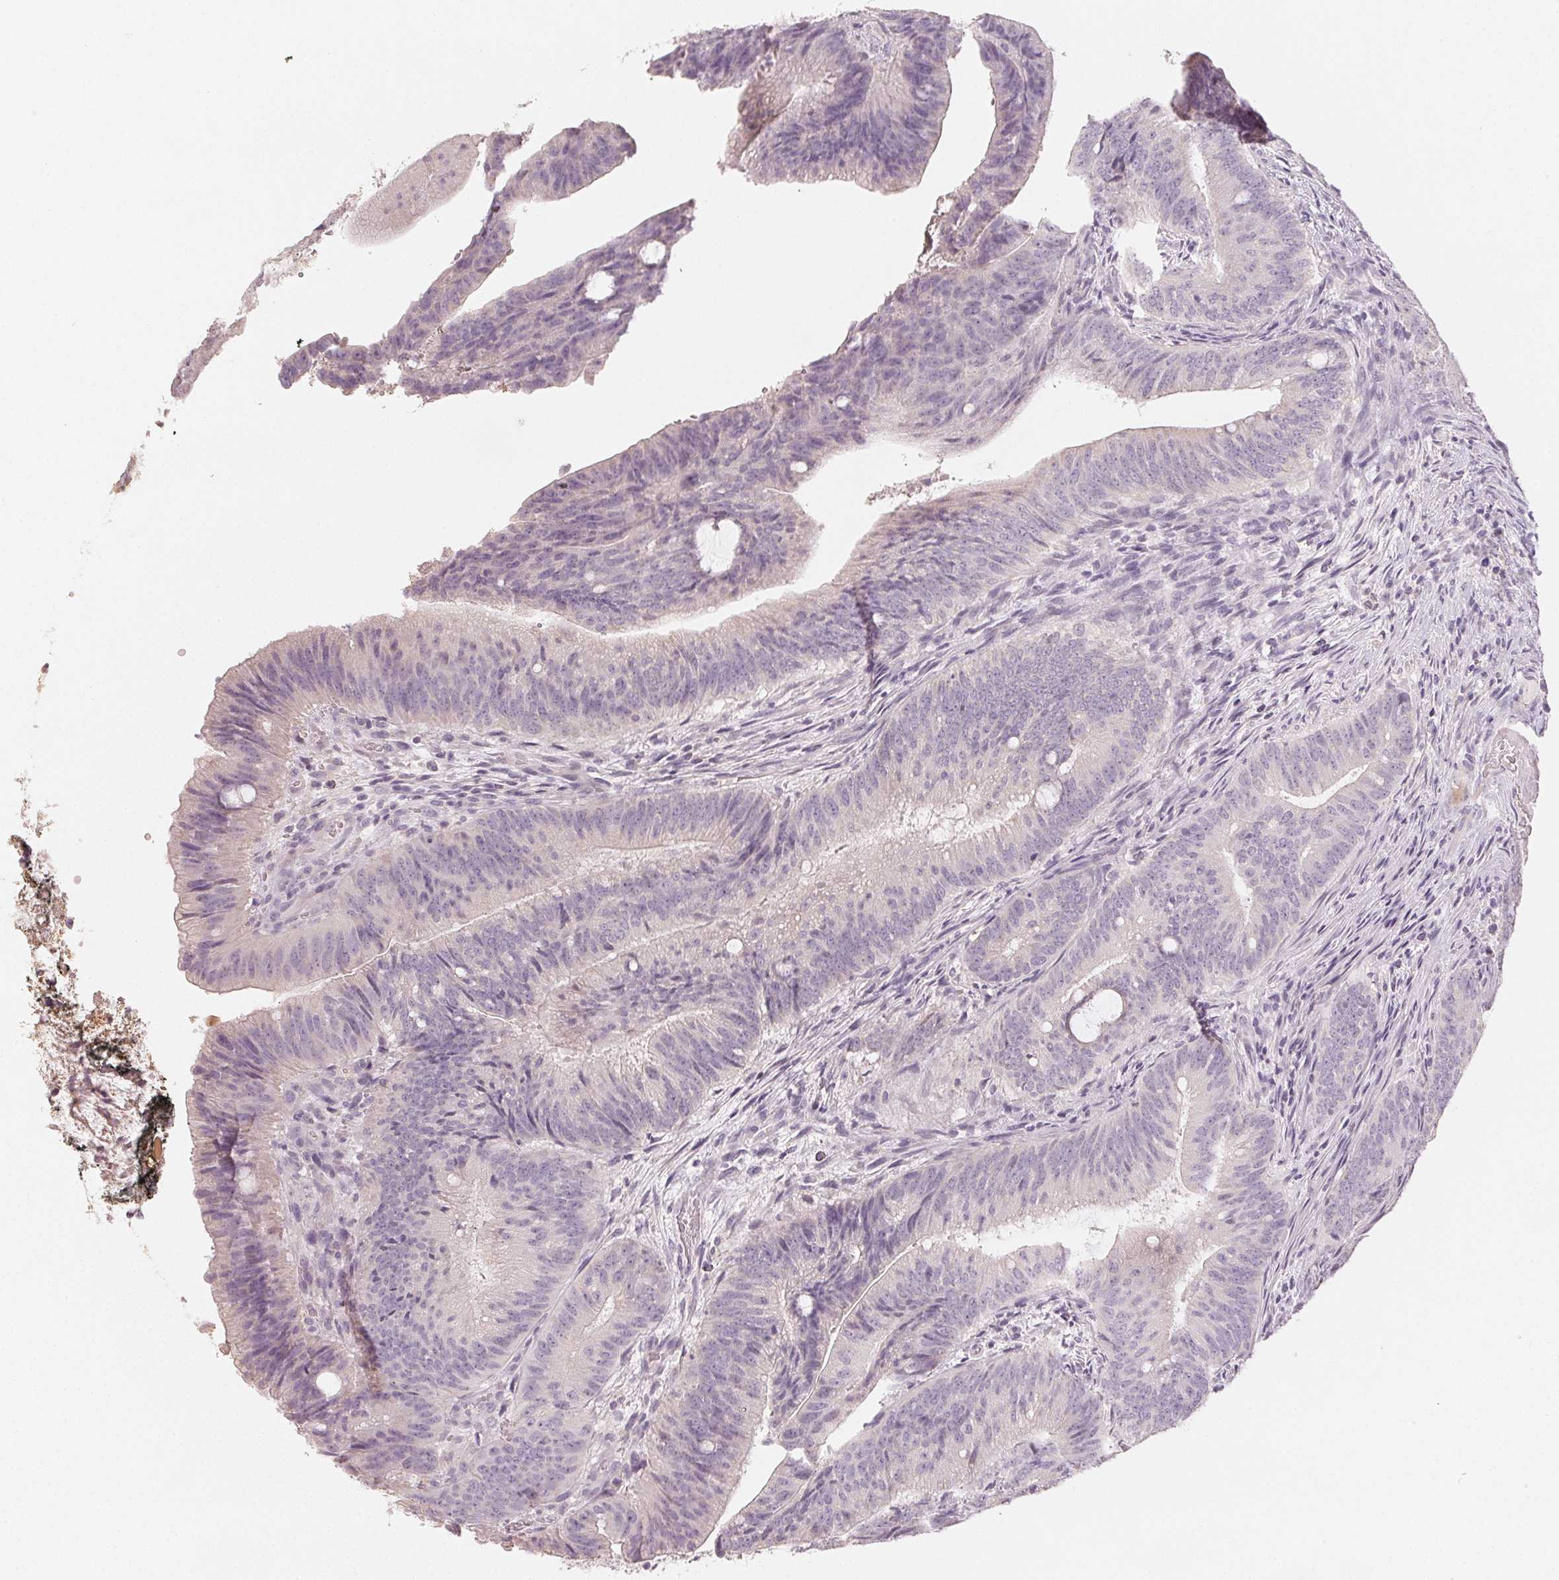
{"staining": {"intensity": "negative", "quantity": "none", "location": "none"}, "tissue": "colorectal cancer", "cell_type": "Tumor cells", "image_type": "cancer", "snomed": [{"axis": "morphology", "description": "Adenocarcinoma, NOS"}, {"axis": "topography", "description": "Colon"}], "caption": "There is no significant expression in tumor cells of colorectal cancer (adenocarcinoma).", "gene": "LVRN", "patient": {"sex": "female", "age": 43}}